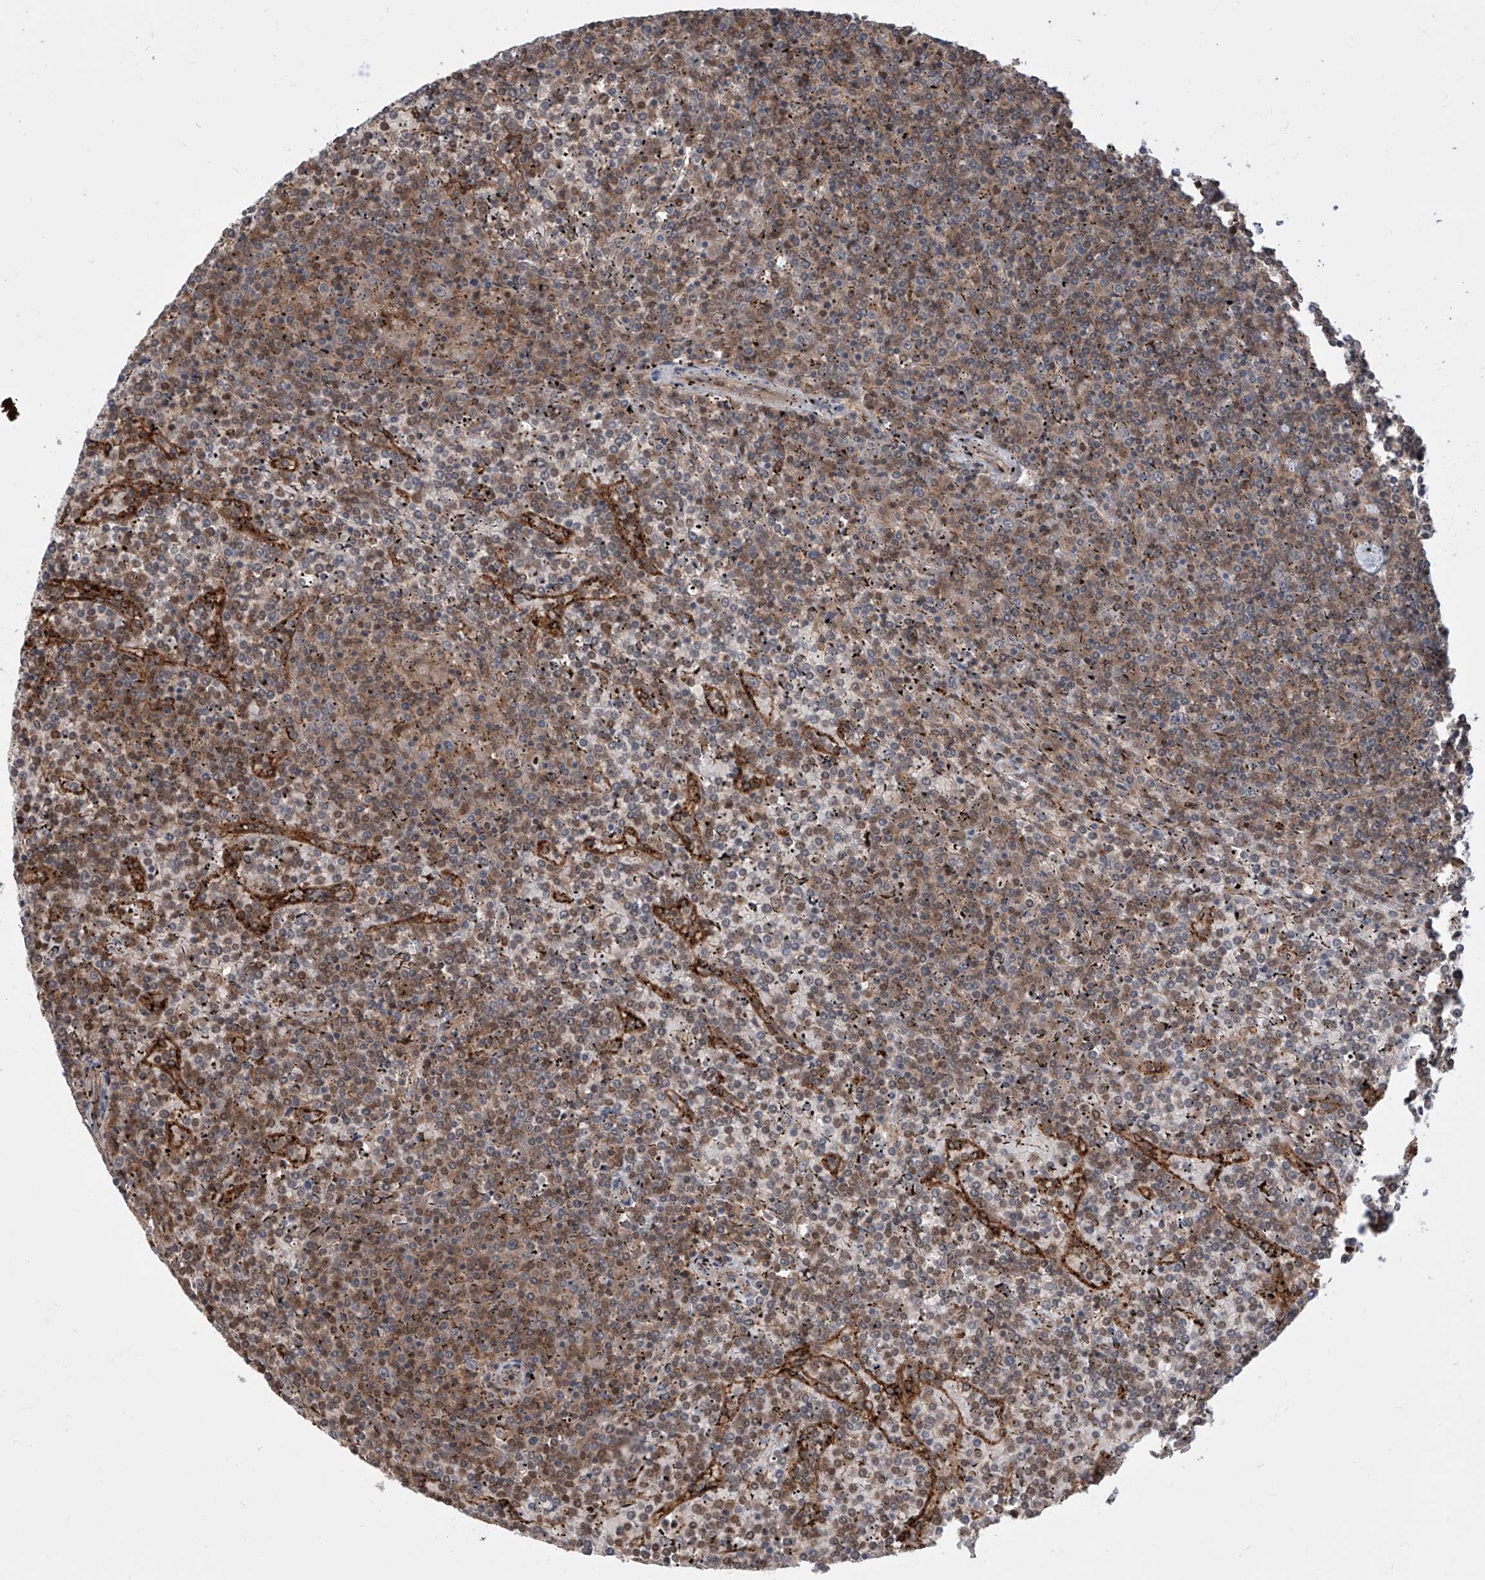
{"staining": {"intensity": "moderate", "quantity": "25%-75%", "location": "cytoplasmic/membranous,nuclear"}, "tissue": "lymphoma", "cell_type": "Tumor cells", "image_type": "cancer", "snomed": [{"axis": "morphology", "description": "Malignant lymphoma, non-Hodgkin's type, Low grade"}, {"axis": "topography", "description": "Spleen"}], "caption": "High-power microscopy captured an immunohistochemistry (IHC) image of lymphoma, revealing moderate cytoplasmic/membranous and nuclear positivity in about 25%-75% of tumor cells.", "gene": "HOXC8", "patient": {"sex": "female", "age": 19}}